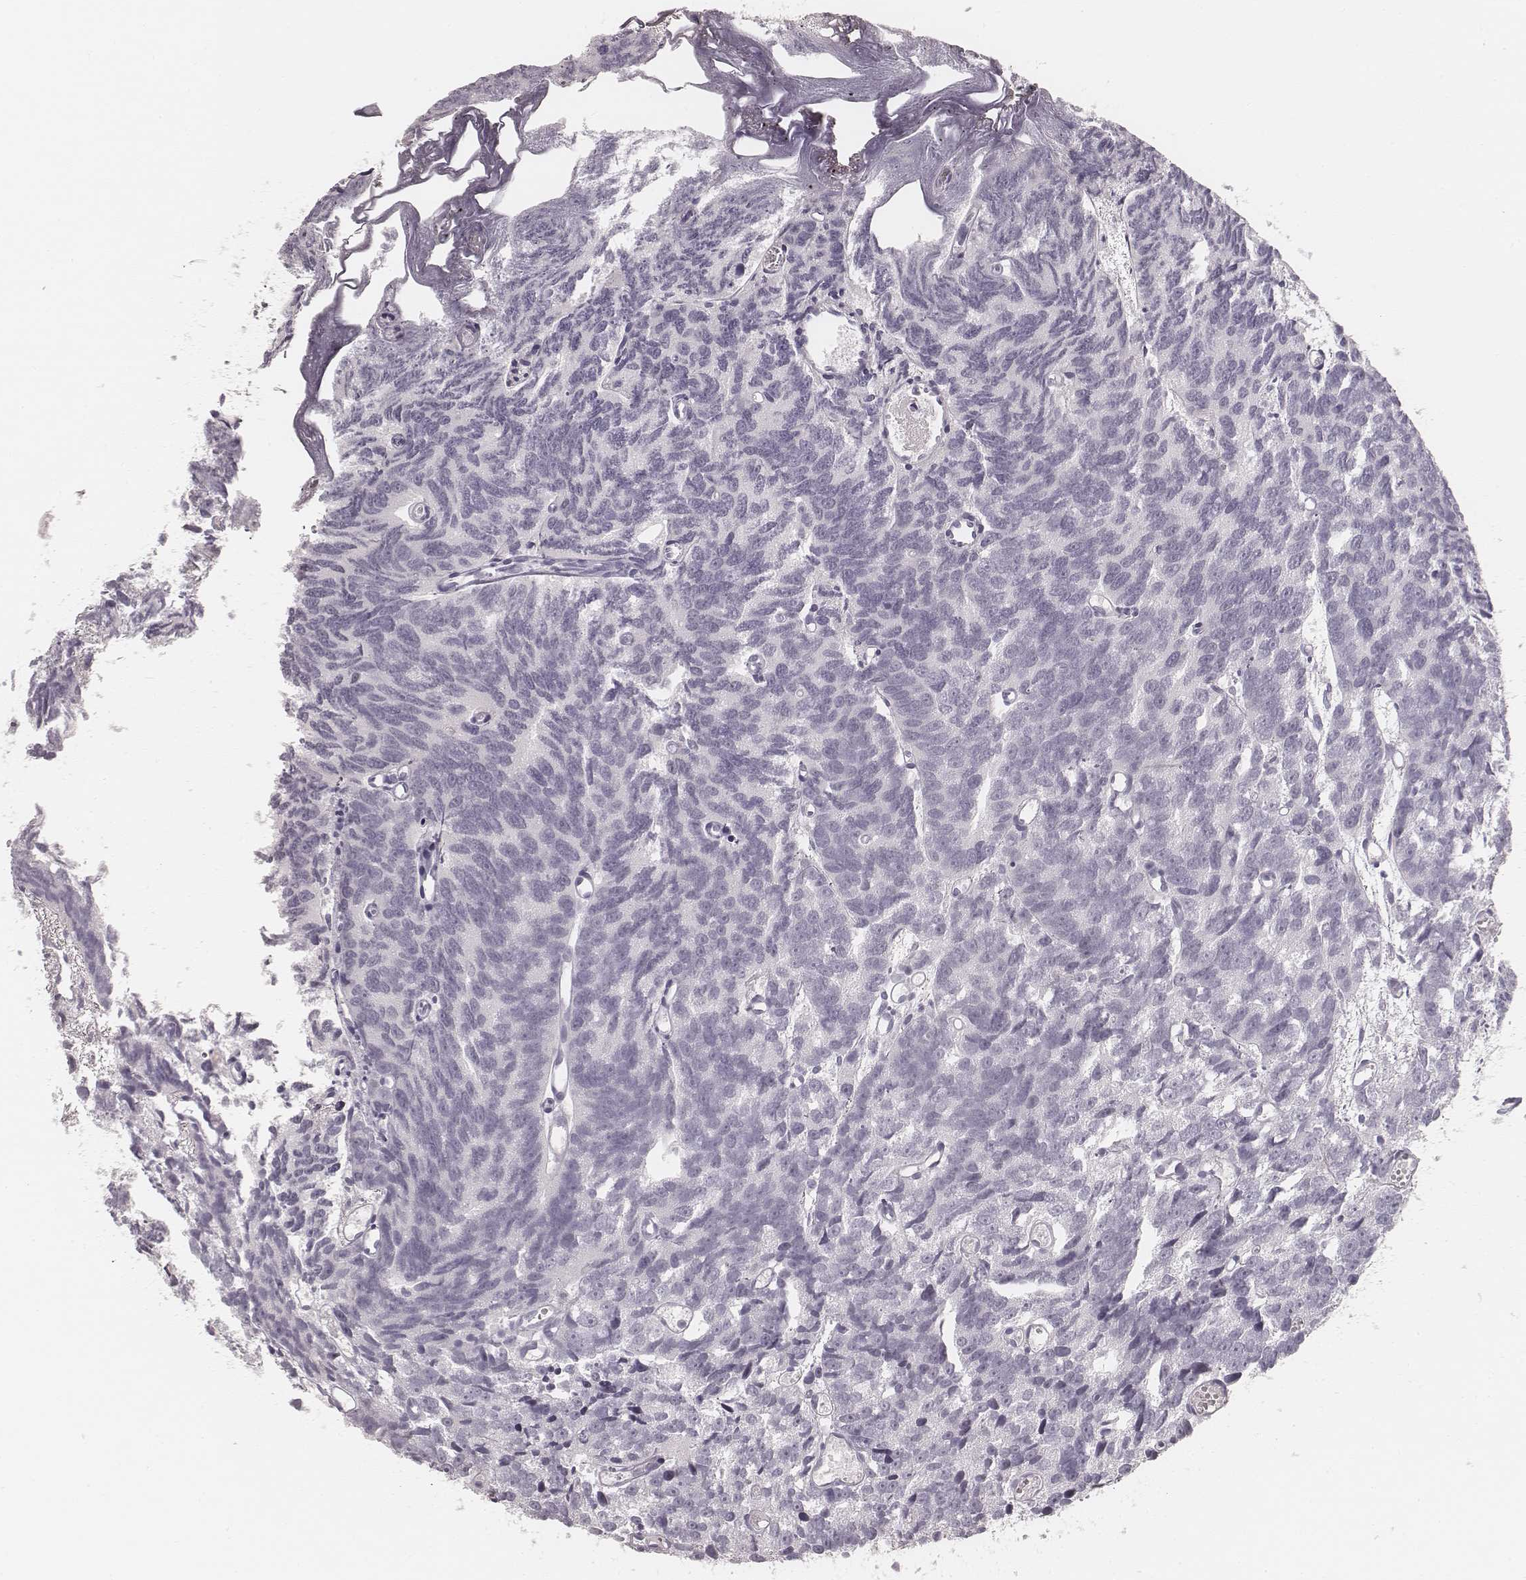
{"staining": {"intensity": "negative", "quantity": "none", "location": "none"}, "tissue": "prostate cancer", "cell_type": "Tumor cells", "image_type": "cancer", "snomed": [{"axis": "morphology", "description": "Adenocarcinoma, High grade"}, {"axis": "topography", "description": "Prostate"}], "caption": "This is an IHC image of high-grade adenocarcinoma (prostate). There is no staining in tumor cells.", "gene": "HNF4G", "patient": {"sex": "male", "age": 77}}